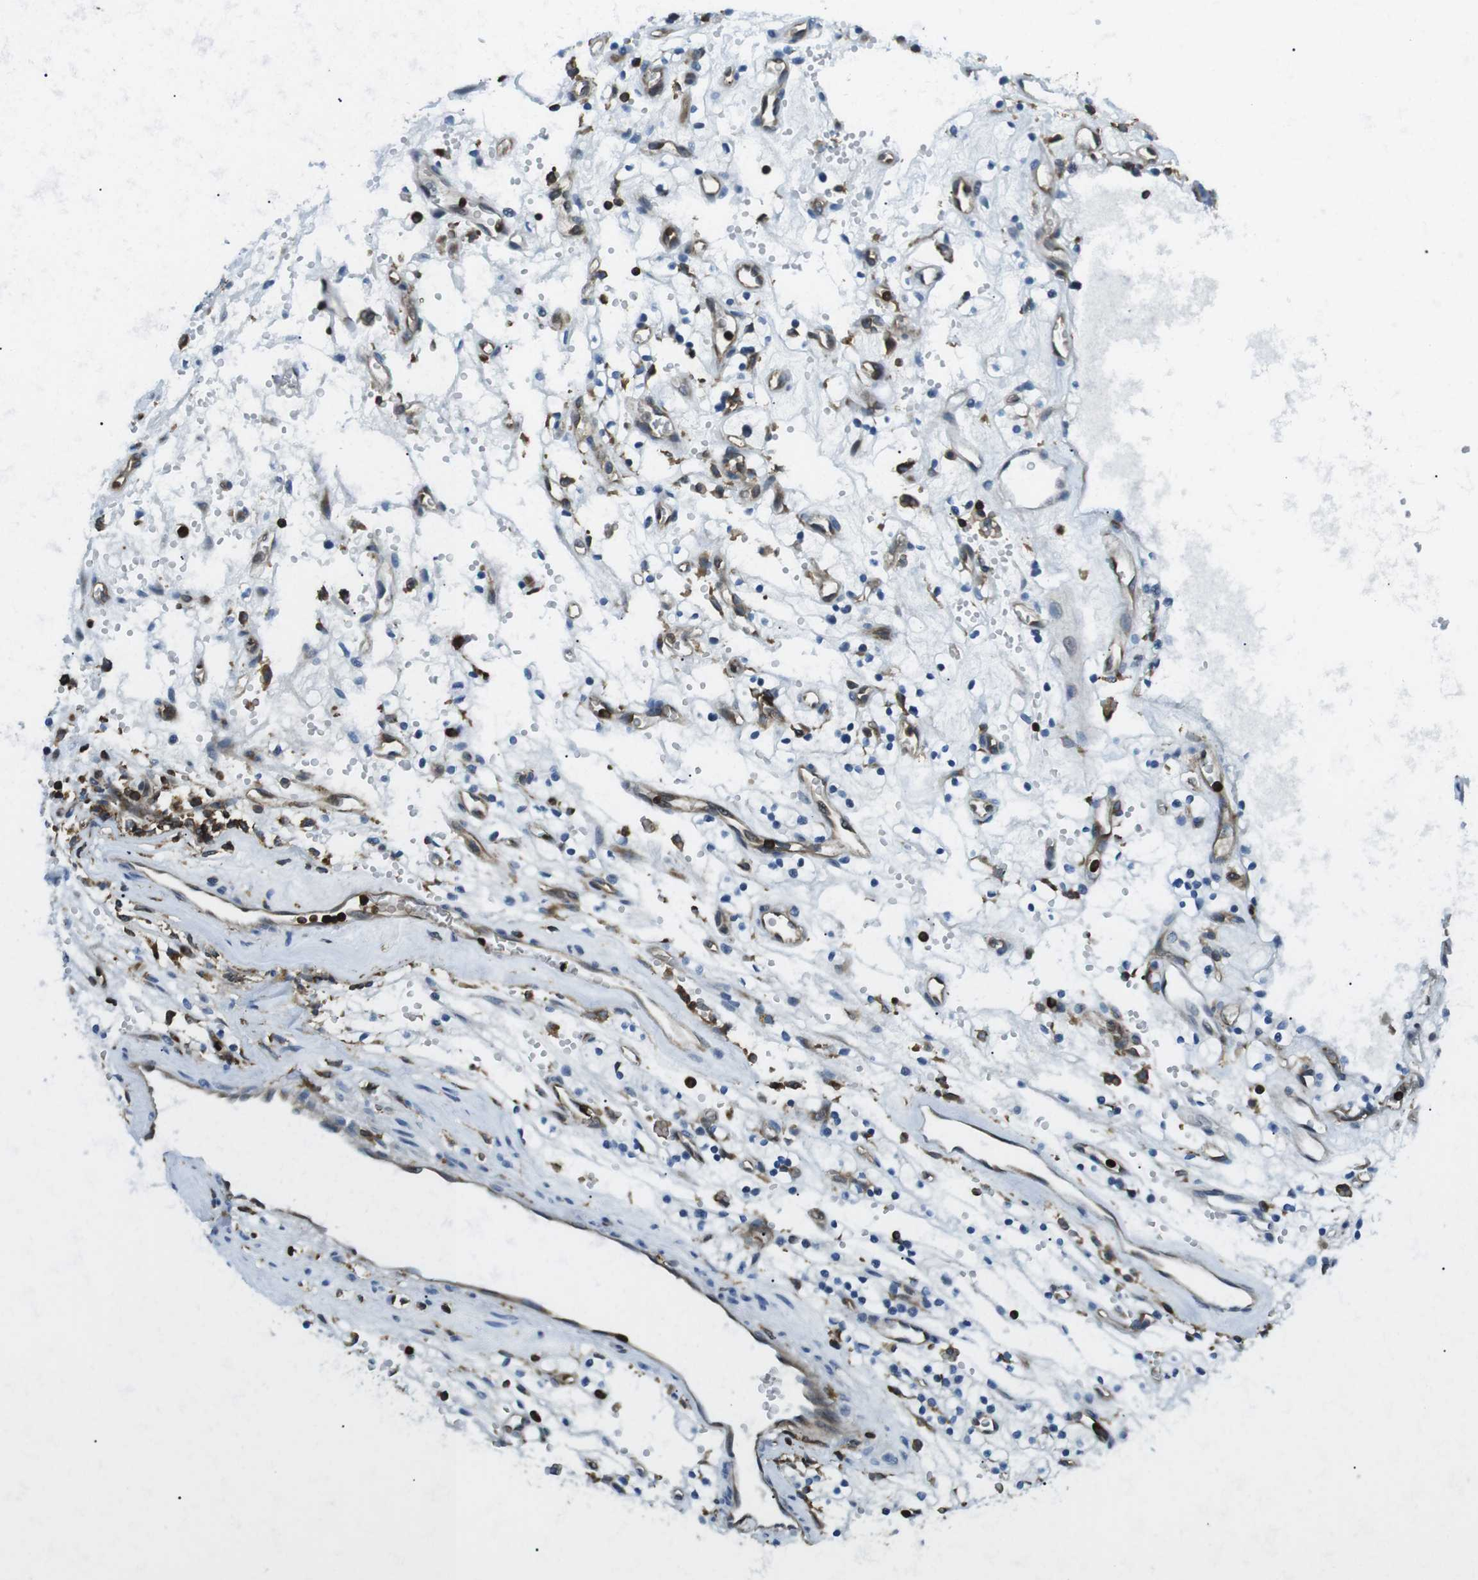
{"staining": {"intensity": "negative", "quantity": "none", "location": "none"}, "tissue": "renal cancer", "cell_type": "Tumor cells", "image_type": "cancer", "snomed": [{"axis": "morphology", "description": "Adenocarcinoma, NOS"}, {"axis": "topography", "description": "Kidney"}], "caption": "DAB (3,3'-diaminobenzidine) immunohistochemical staining of renal cancer (adenocarcinoma) reveals no significant positivity in tumor cells.", "gene": "STK10", "patient": {"sex": "female", "age": 57}}